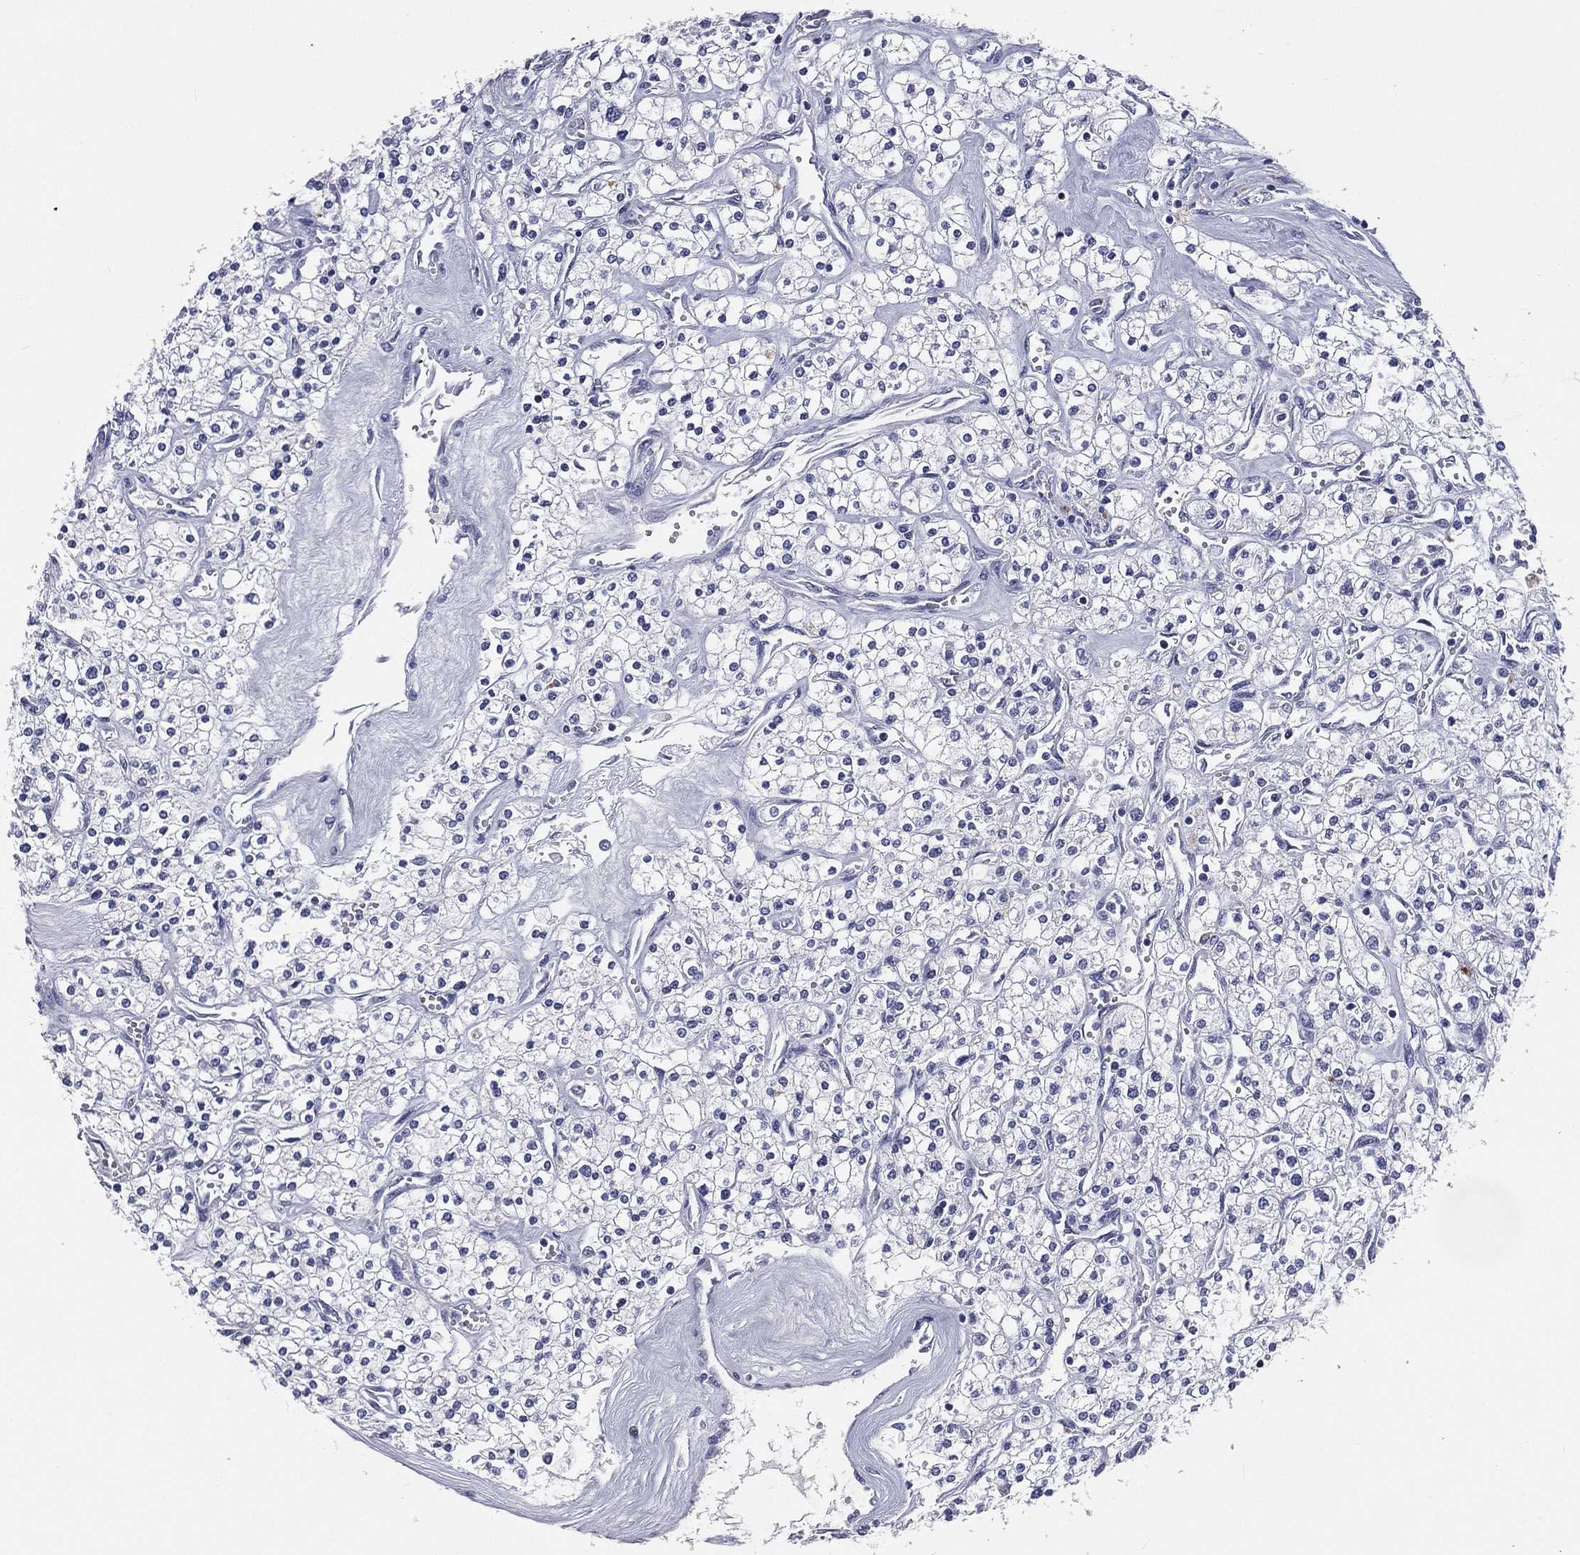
{"staining": {"intensity": "negative", "quantity": "none", "location": "none"}, "tissue": "renal cancer", "cell_type": "Tumor cells", "image_type": "cancer", "snomed": [{"axis": "morphology", "description": "Adenocarcinoma, NOS"}, {"axis": "topography", "description": "Kidney"}], "caption": "IHC photomicrograph of adenocarcinoma (renal) stained for a protein (brown), which displays no staining in tumor cells. Nuclei are stained in blue.", "gene": "IFT27", "patient": {"sex": "male", "age": 80}}